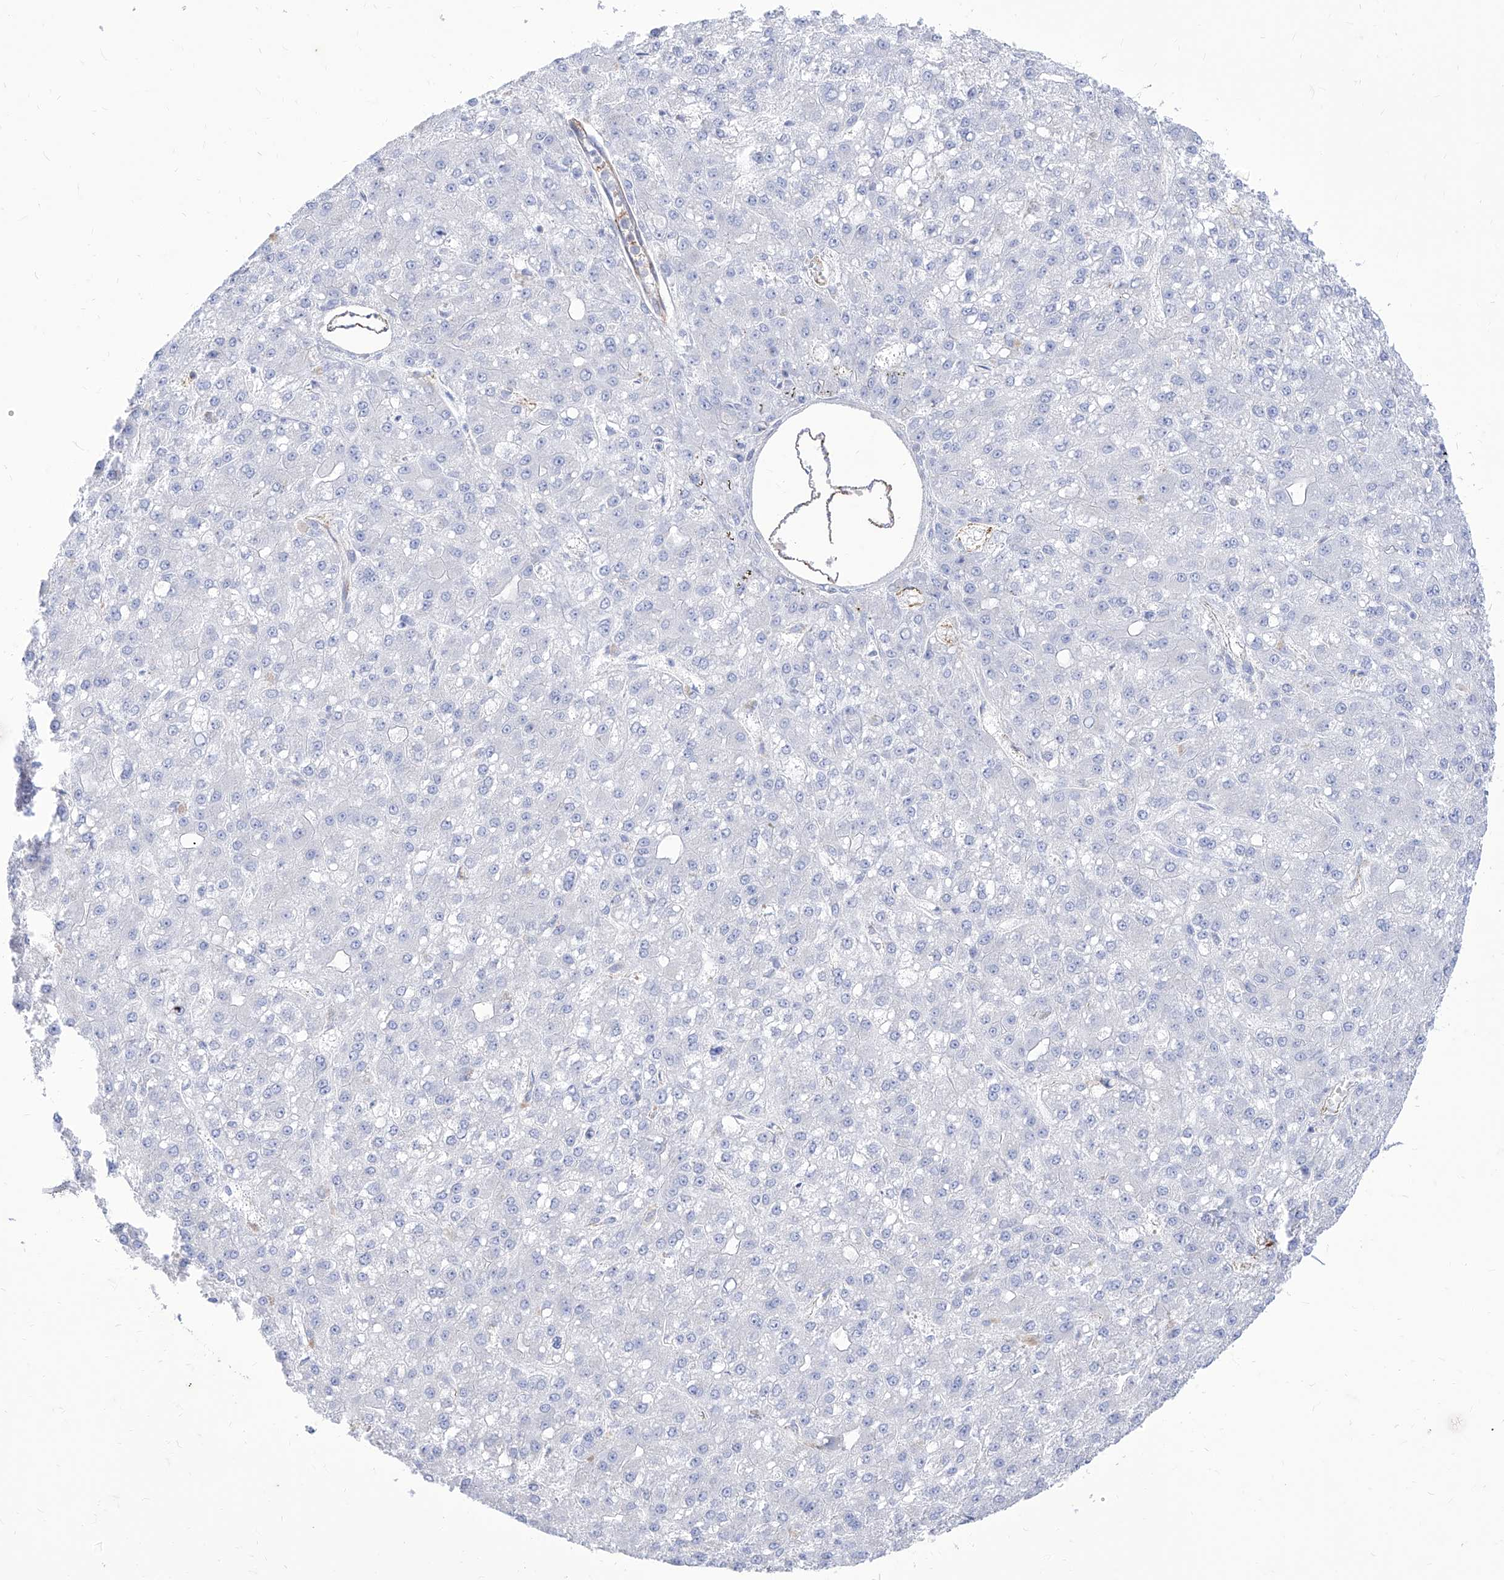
{"staining": {"intensity": "negative", "quantity": "none", "location": "none"}, "tissue": "liver cancer", "cell_type": "Tumor cells", "image_type": "cancer", "snomed": [{"axis": "morphology", "description": "Carcinoma, Hepatocellular, NOS"}, {"axis": "topography", "description": "Liver"}], "caption": "The immunohistochemistry (IHC) image has no significant positivity in tumor cells of liver cancer (hepatocellular carcinoma) tissue.", "gene": "C1orf74", "patient": {"sex": "male", "age": 67}}